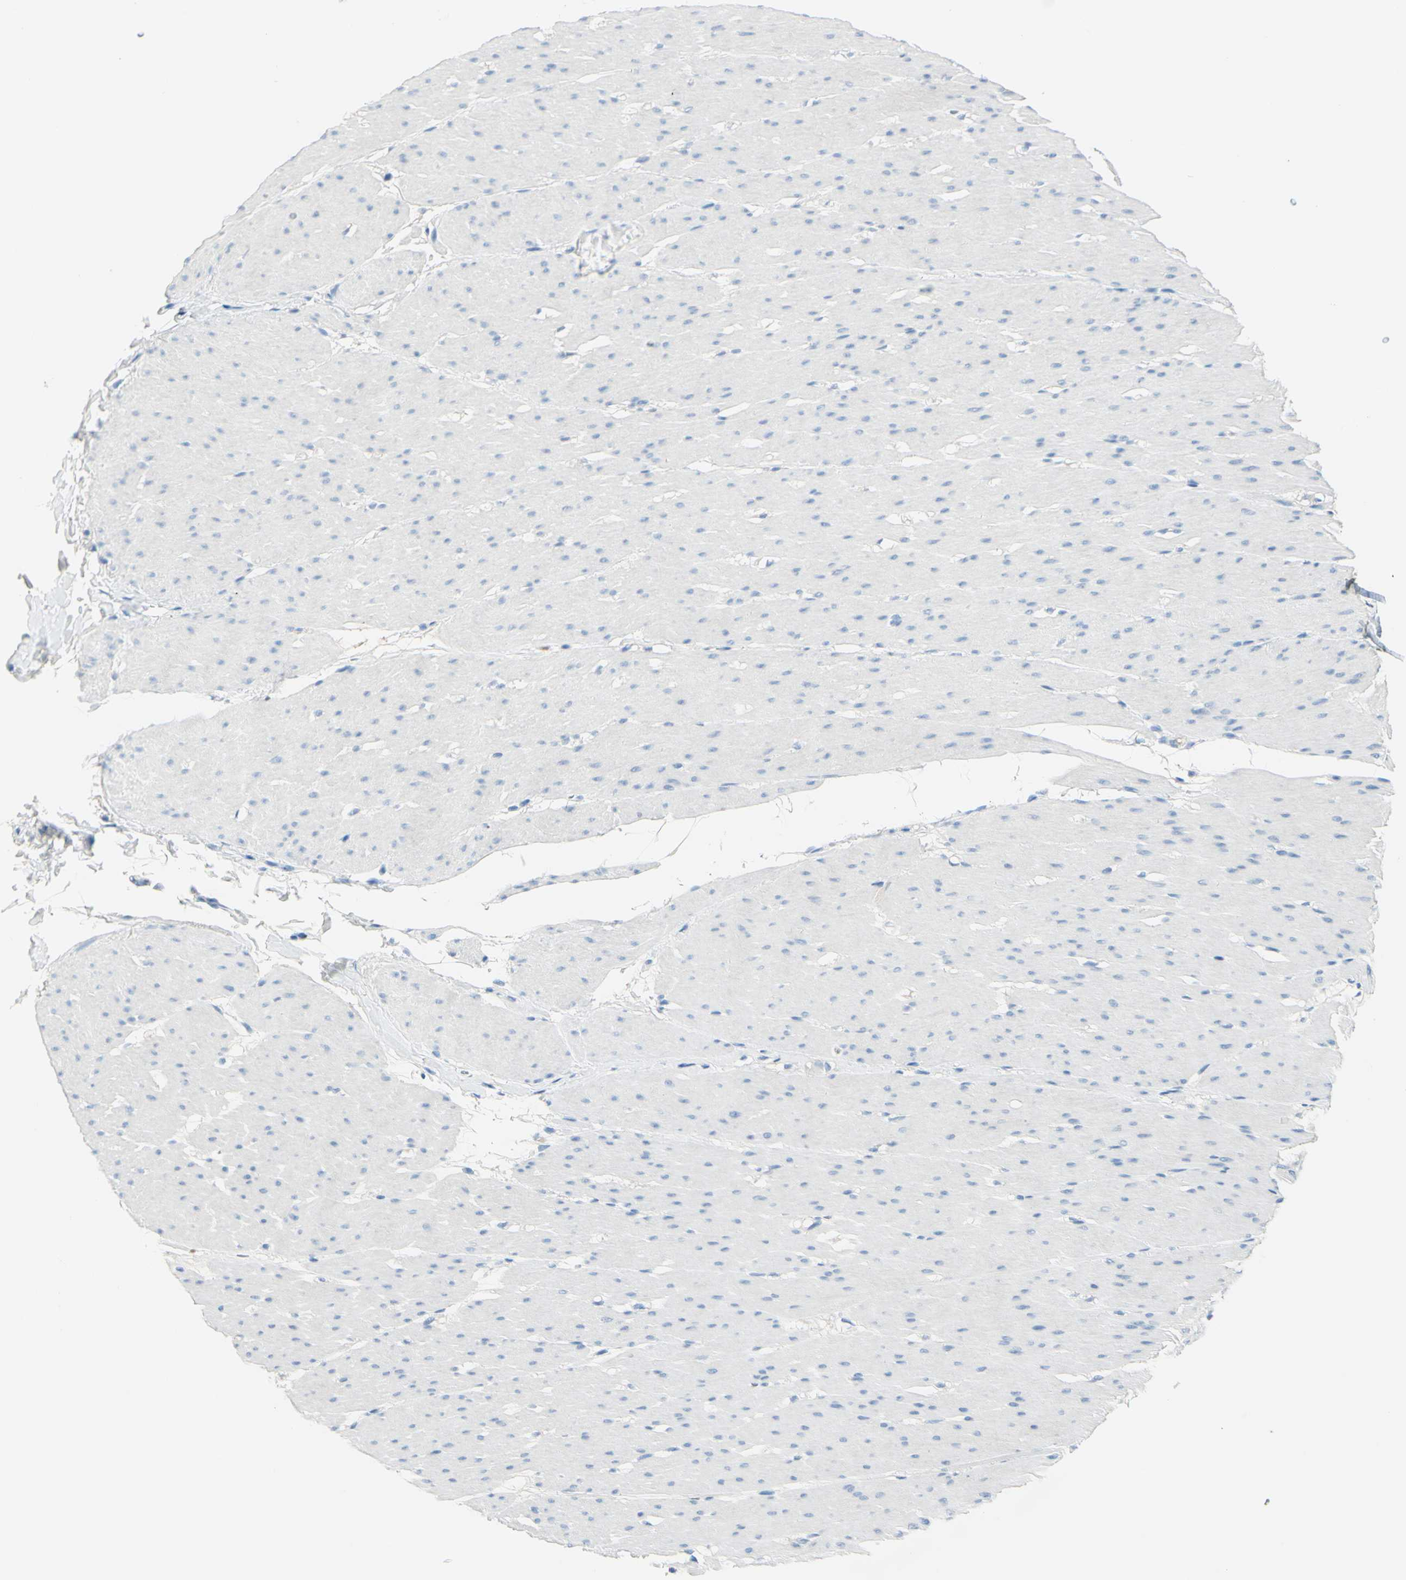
{"staining": {"intensity": "negative", "quantity": "none", "location": "none"}, "tissue": "smooth muscle", "cell_type": "Smooth muscle cells", "image_type": "normal", "snomed": [{"axis": "morphology", "description": "Normal tissue, NOS"}, {"axis": "topography", "description": "Smooth muscle"}, {"axis": "topography", "description": "Colon"}], "caption": "Immunohistochemical staining of unremarkable smooth muscle reveals no significant staining in smooth muscle cells.", "gene": "ZNF557", "patient": {"sex": "male", "age": 67}}